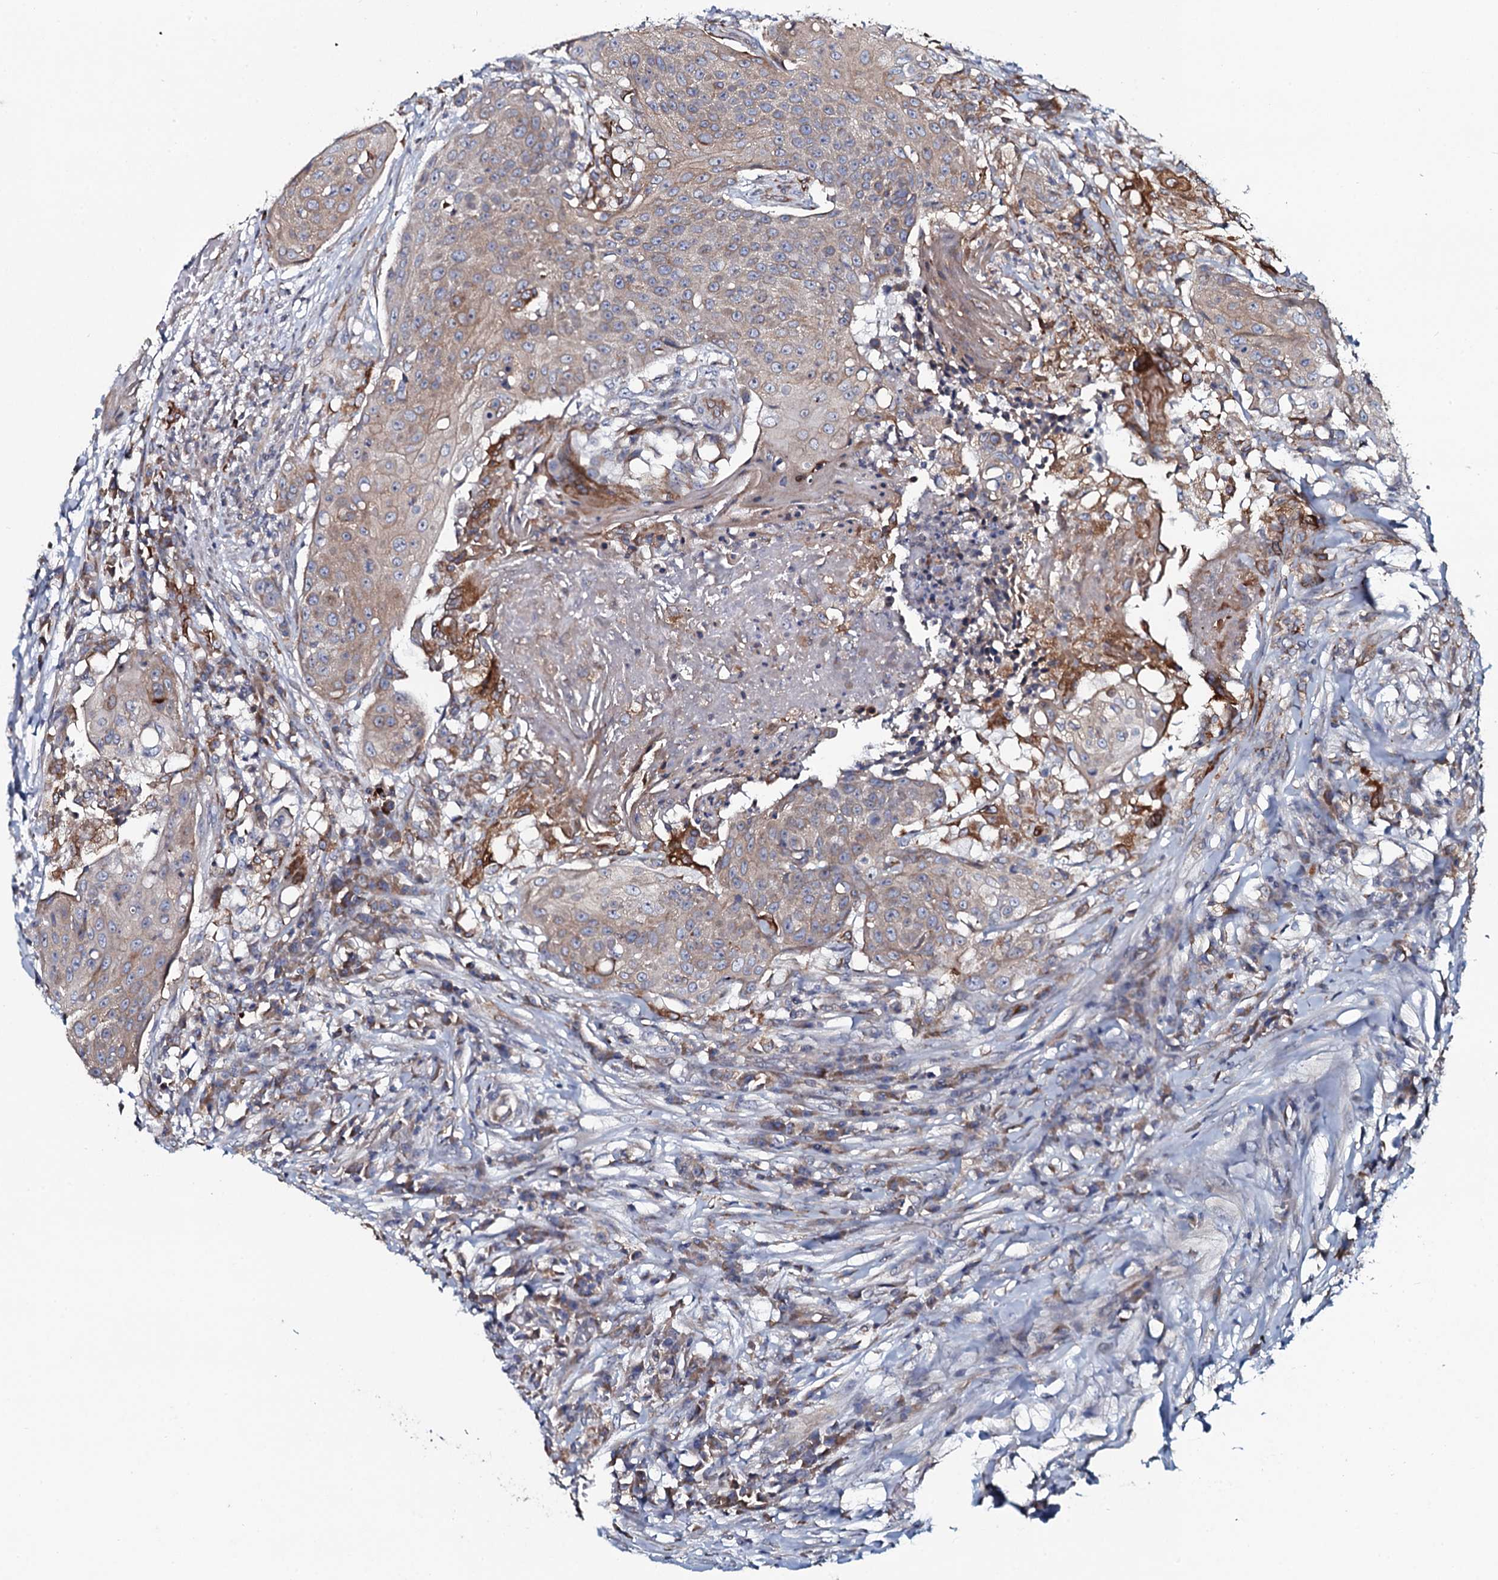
{"staining": {"intensity": "weak", "quantity": "25%-75%", "location": "cytoplasmic/membranous"}, "tissue": "urothelial cancer", "cell_type": "Tumor cells", "image_type": "cancer", "snomed": [{"axis": "morphology", "description": "Urothelial carcinoma, High grade"}, {"axis": "topography", "description": "Urinary bladder"}], "caption": "Human urothelial carcinoma (high-grade) stained with a protein marker shows weak staining in tumor cells.", "gene": "TMEM151A", "patient": {"sex": "female", "age": 63}}